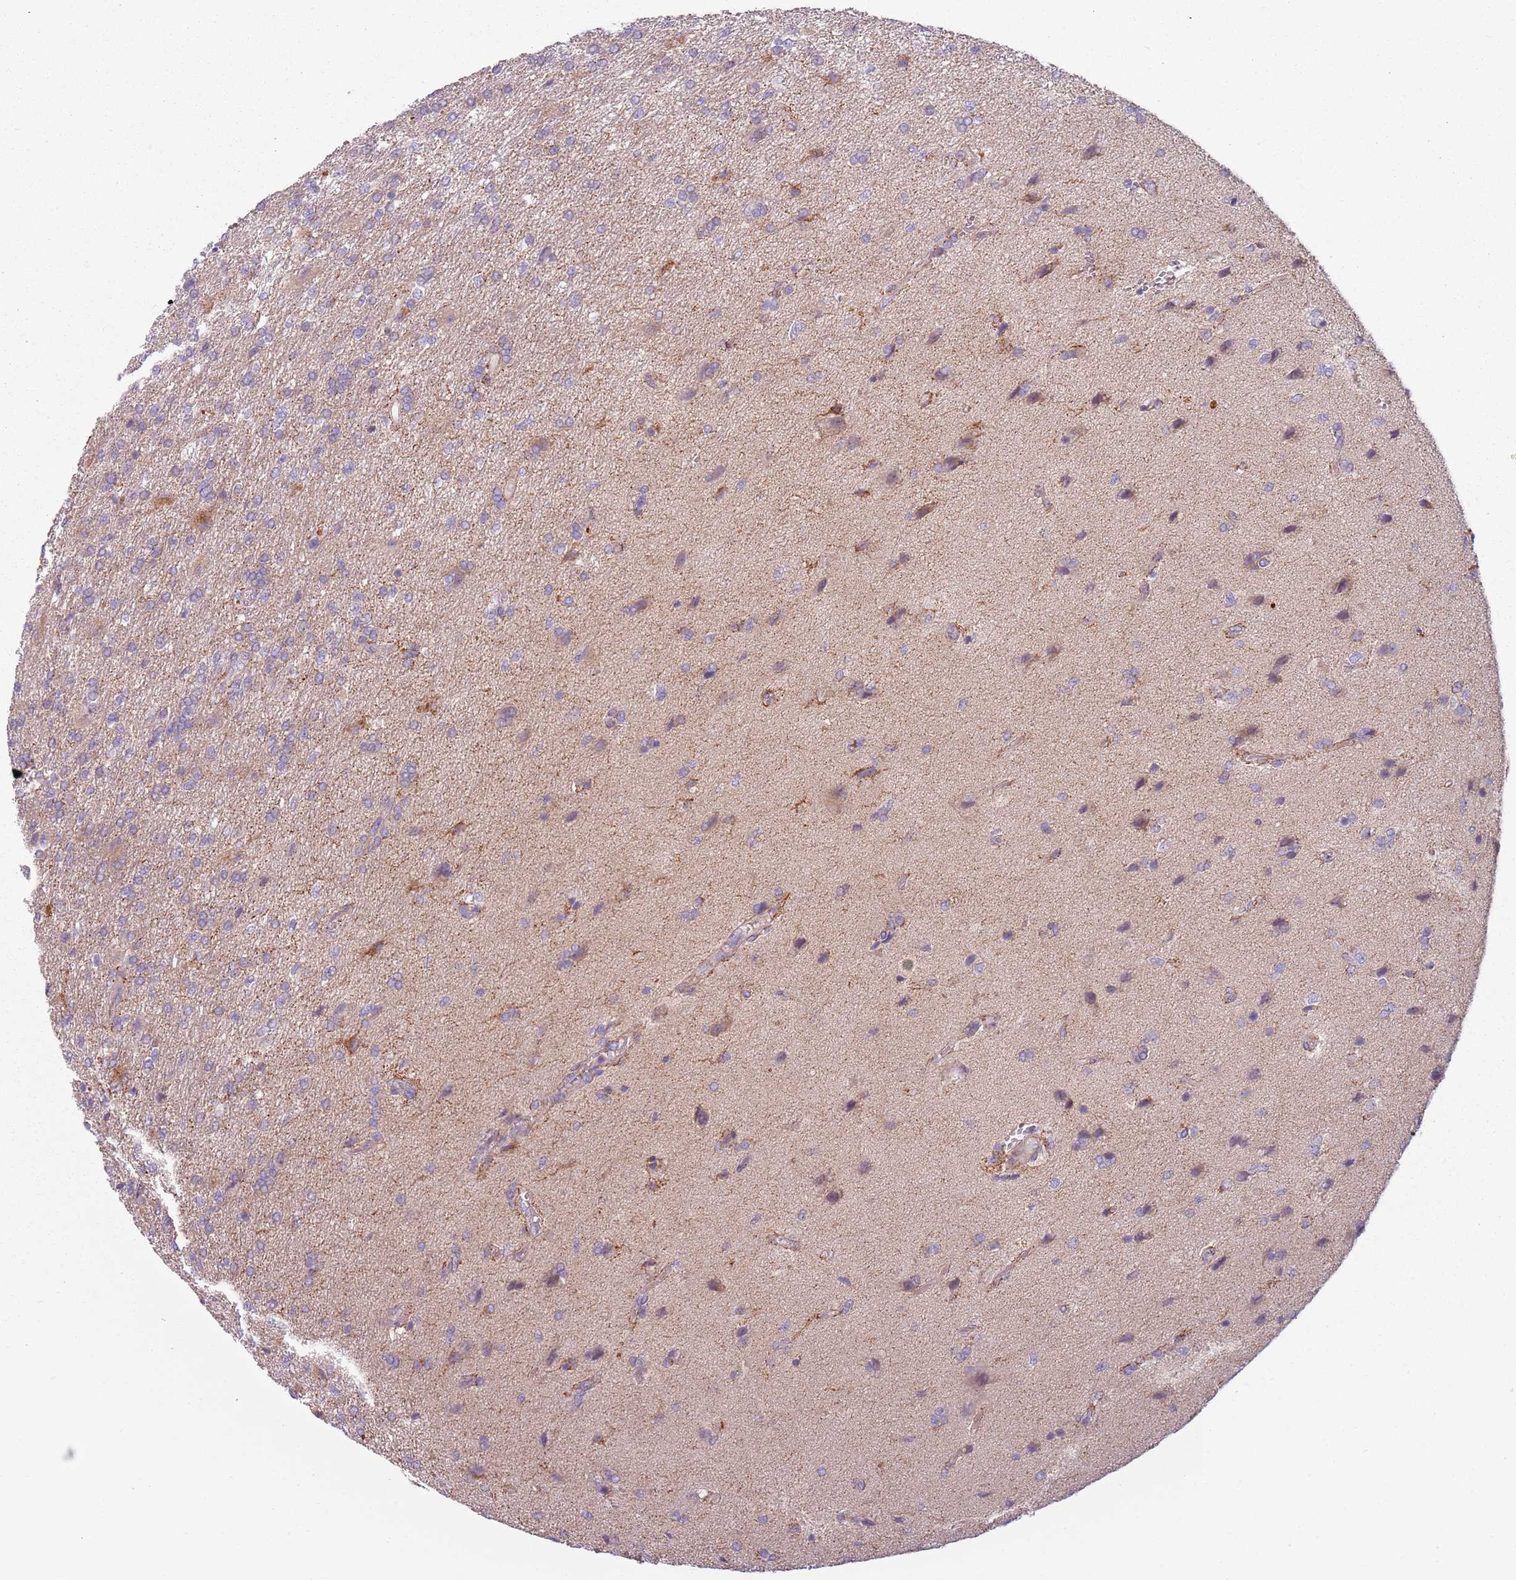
{"staining": {"intensity": "negative", "quantity": "none", "location": "none"}, "tissue": "glioma", "cell_type": "Tumor cells", "image_type": "cancer", "snomed": [{"axis": "morphology", "description": "Glioma, malignant, High grade"}, {"axis": "topography", "description": "Brain"}], "caption": "A histopathology image of human glioma is negative for staining in tumor cells.", "gene": "TLCD2", "patient": {"sex": "male", "age": 56}}